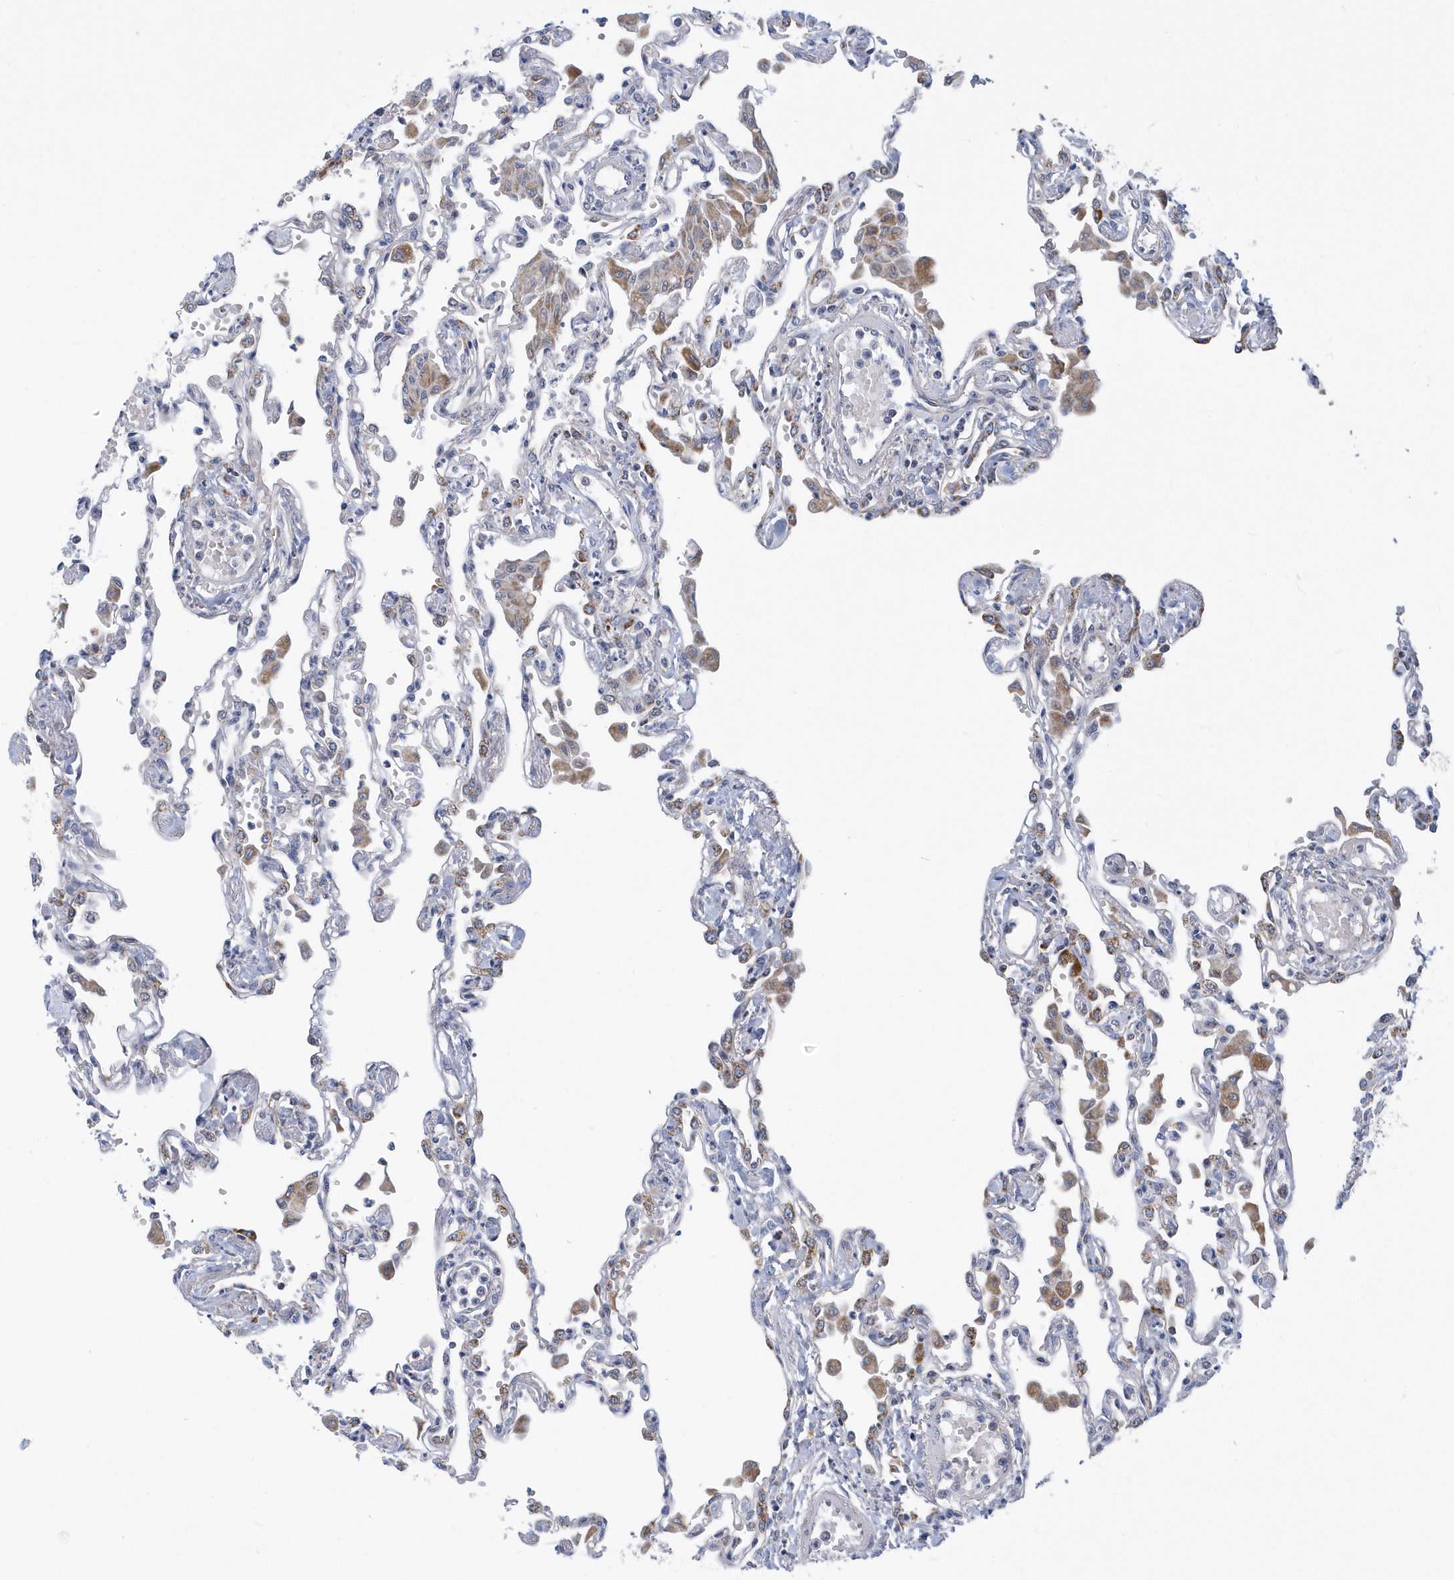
{"staining": {"intensity": "weak", "quantity": "<25%", "location": "cytoplasmic/membranous"}, "tissue": "lung", "cell_type": "Alveolar cells", "image_type": "normal", "snomed": [{"axis": "morphology", "description": "Normal tissue, NOS"}, {"axis": "topography", "description": "Bronchus"}, {"axis": "topography", "description": "Lung"}], "caption": "The histopathology image reveals no staining of alveolar cells in unremarkable lung.", "gene": "VWA5B2", "patient": {"sex": "female", "age": 49}}